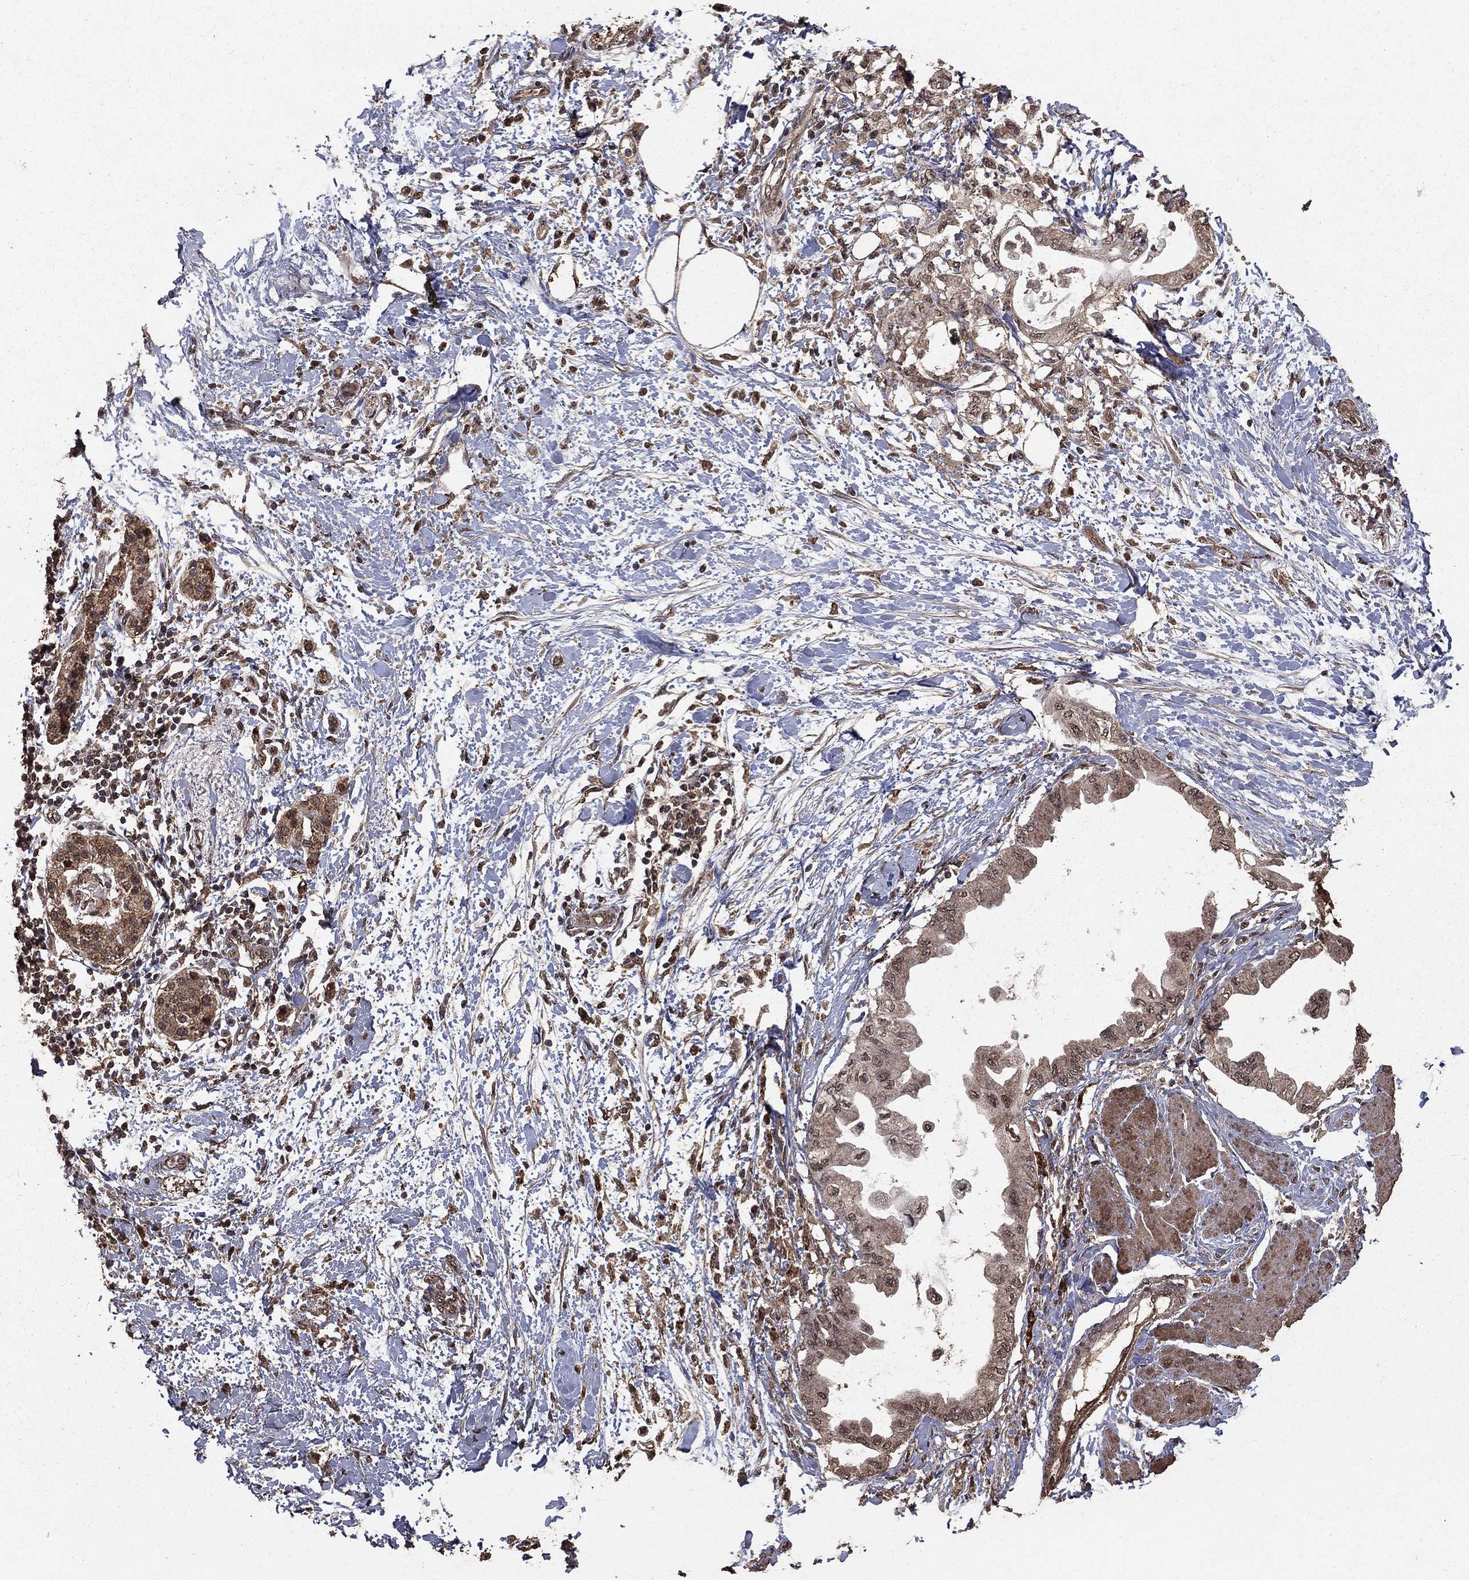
{"staining": {"intensity": "weak", "quantity": "25%-75%", "location": "cytoplasmic/membranous"}, "tissue": "pancreatic cancer", "cell_type": "Tumor cells", "image_type": "cancer", "snomed": [{"axis": "morphology", "description": "Normal tissue, NOS"}, {"axis": "morphology", "description": "Adenocarcinoma, NOS"}, {"axis": "topography", "description": "Pancreas"}, {"axis": "topography", "description": "Duodenum"}], "caption": "A high-resolution image shows immunohistochemistry (IHC) staining of pancreatic adenocarcinoma, which shows weak cytoplasmic/membranous expression in about 25%-75% of tumor cells.", "gene": "PRDM1", "patient": {"sex": "female", "age": 60}}